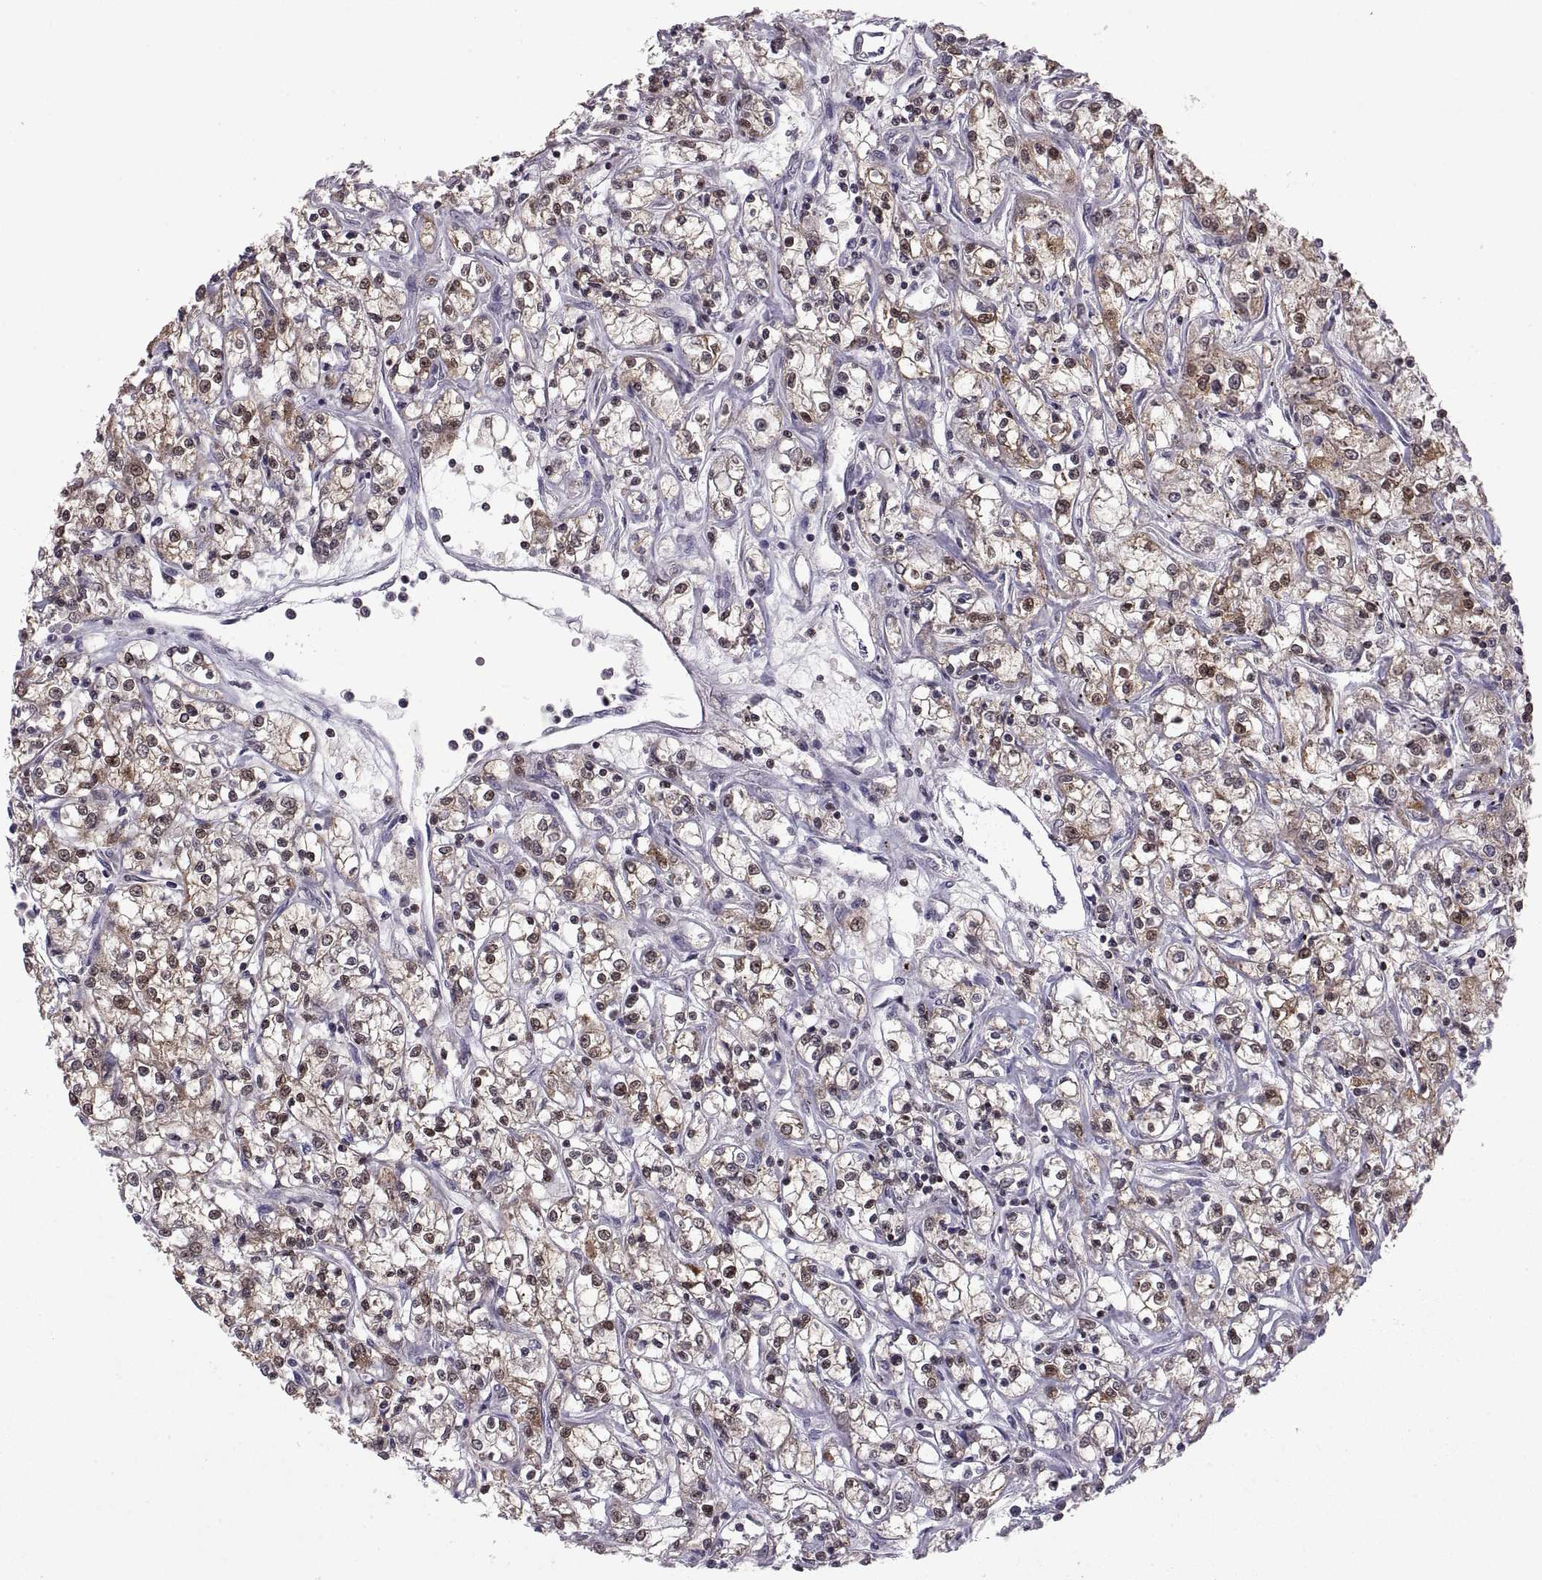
{"staining": {"intensity": "moderate", "quantity": "<25%", "location": "cytoplasmic/membranous"}, "tissue": "renal cancer", "cell_type": "Tumor cells", "image_type": "cancer", "snomed": [{"axis": "morphology", "description": "Adenocarcinoma, NOS"}, {"axis": "topography", "description": "Kidney"}], "caption": "A micrograph of human renal cancer stained for a protein reveals moderate cytoplasmic/membranous brown staining in tumor cells.", "gene": "EZR", "patient": {"sex": "female", "age": 59}}